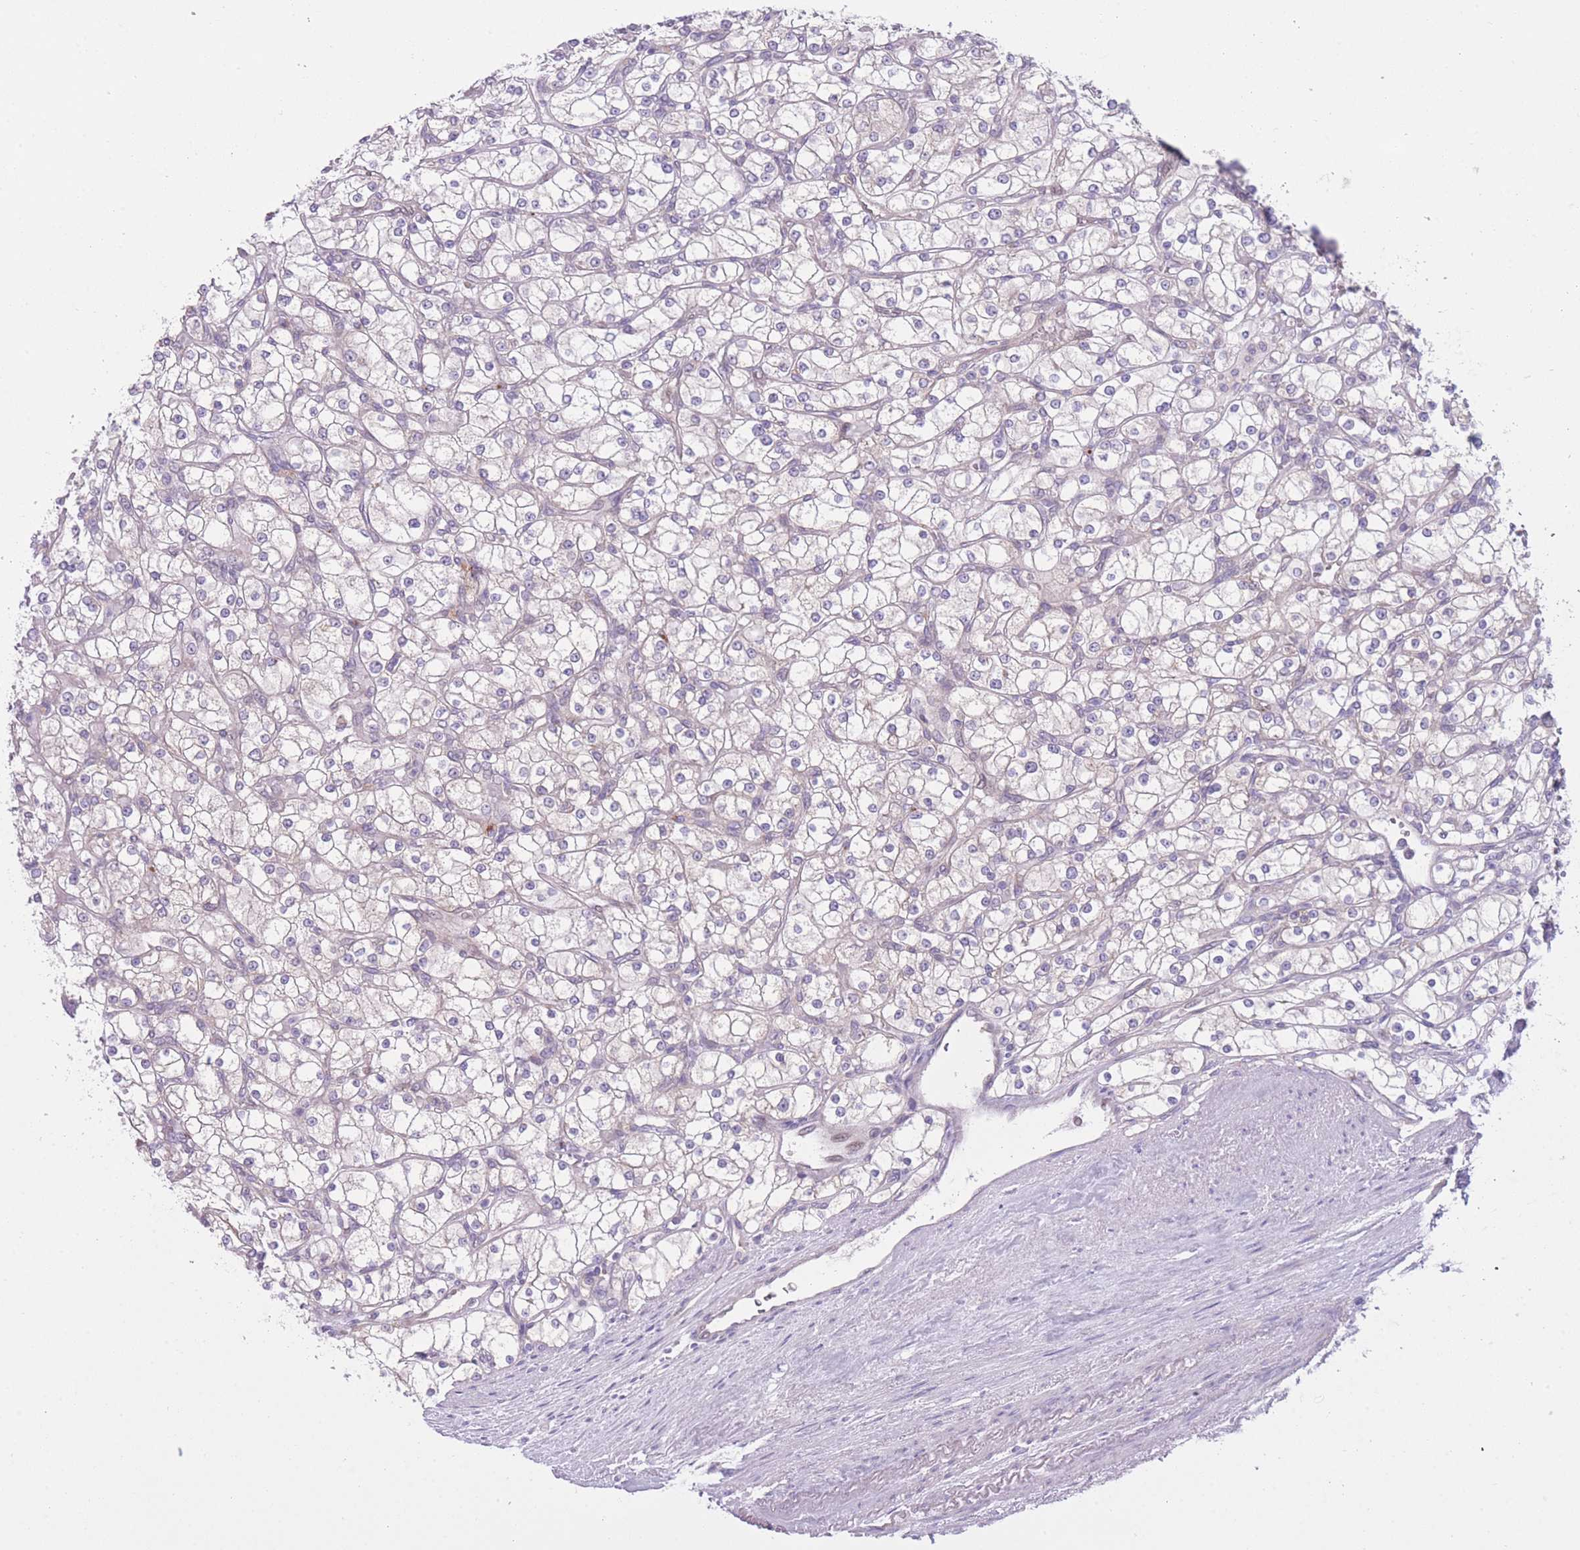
{"staining": {"intensity": "negative", "quantity": "none", "location": "none"}, "tissue": "renal cancer", "cell_type": "Tumor cells", "image_type": "cancer", "snomed": [{"axis": "morphology", "description": "Adenocarcinoma, NOS"}, {"axis": "topography", "description": "Kidney"}], "caption": "Micrograph shows no protein staining in tumor cells of renal cancer (adenocarcinoma) tissue.", "gene": "CCT6B", "patient": {"sex": "male", "age": 80}}